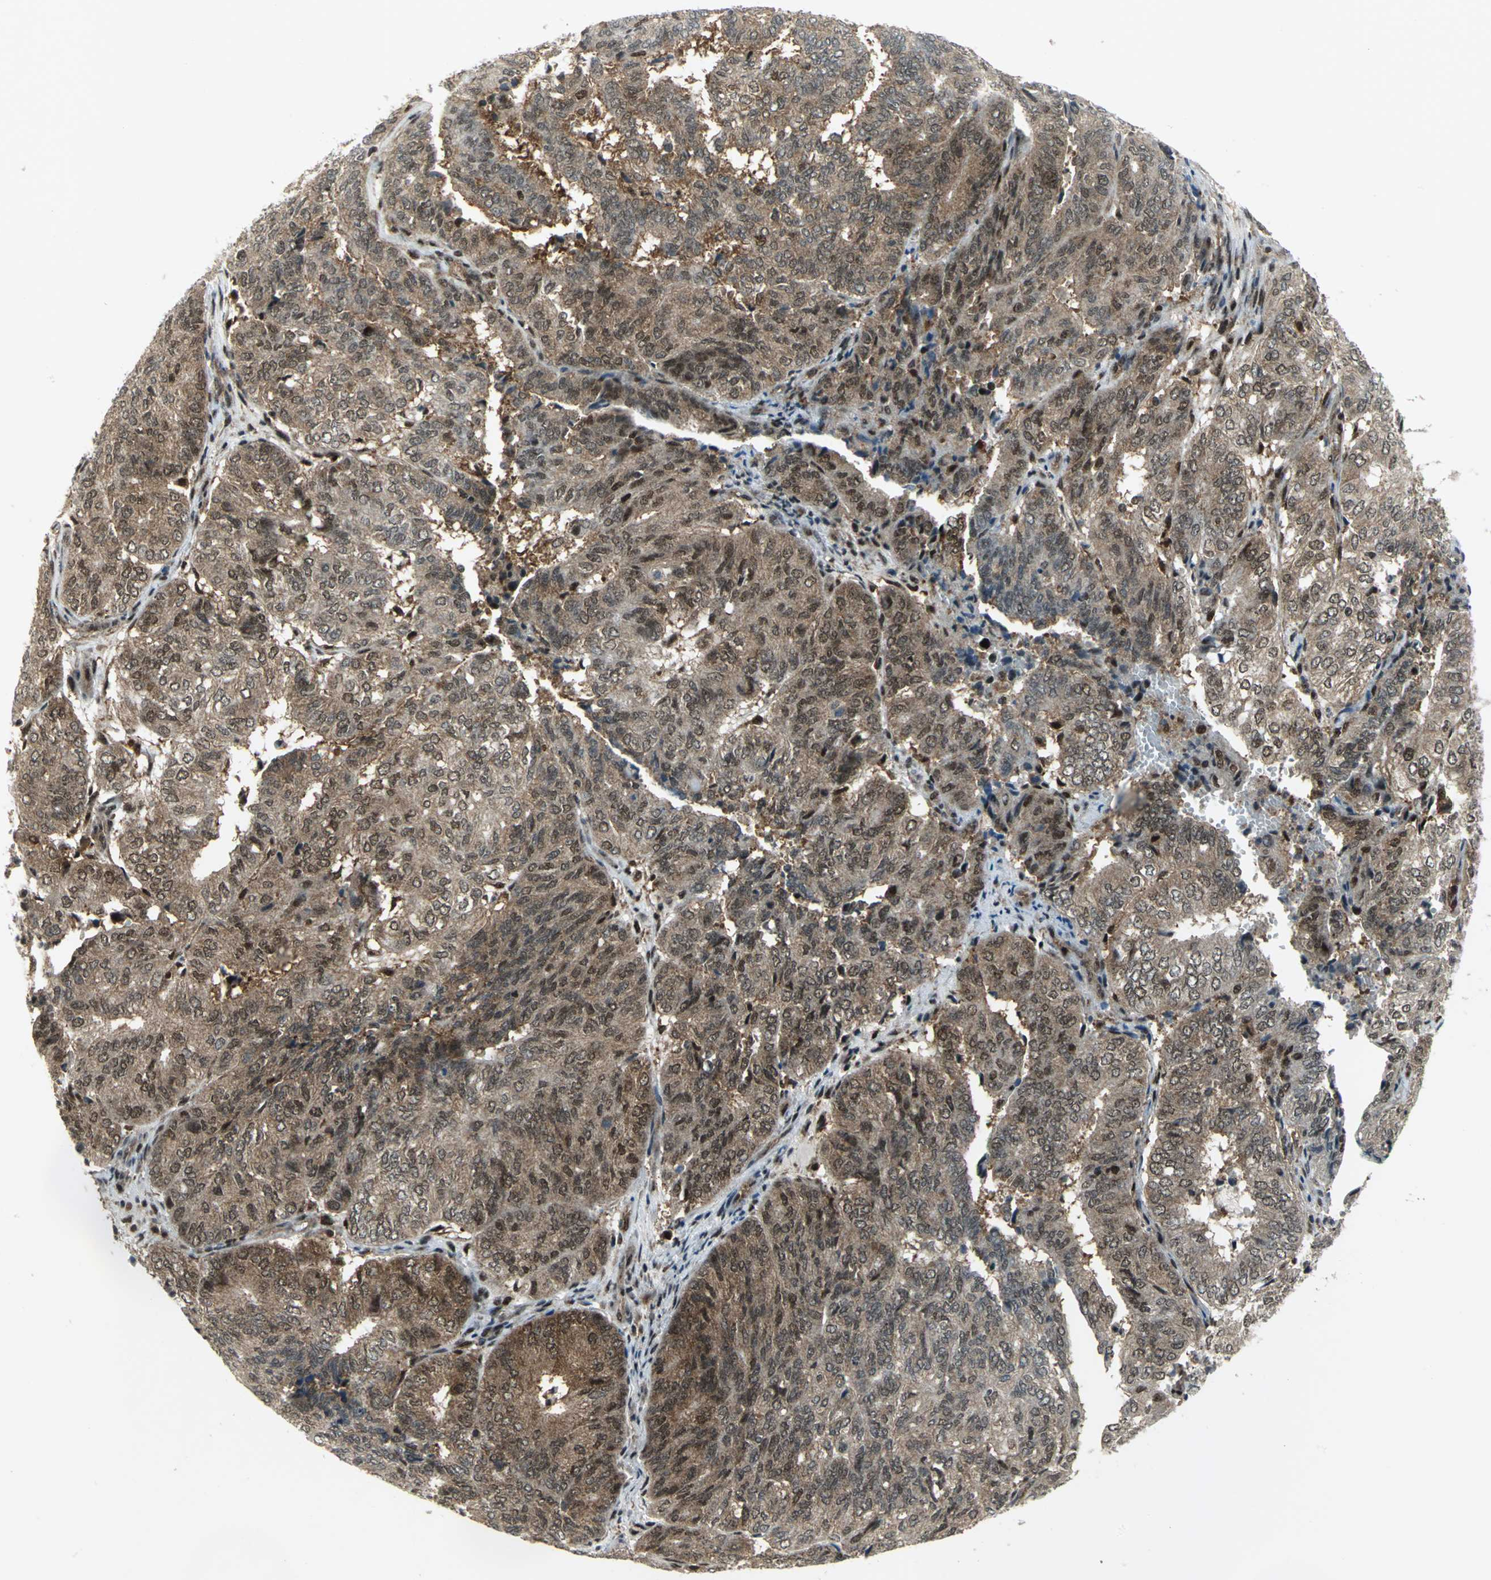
{"staining": {"intensity": "moderate", "quantity": "25%-75%", "location": "cytoplasmic/membranous,nuclear"}, "tissue": "endometrial cancer", "cell_type": "Tumor cells", "image_type": "cancer", "snomed": [{"axis": "morphology", "description": "Adenocarcinoma, NOS"}, {"axis": "topography", "description": "Uterus"}], "caption": "A brown stain shows moderate cytoplasmic/membranous and nuclear positivity of a protein in human endometrial adenocarcinoma tumor cells.", "gene": "PSMA4", "patient": {"sex": "female", "age": 60}}